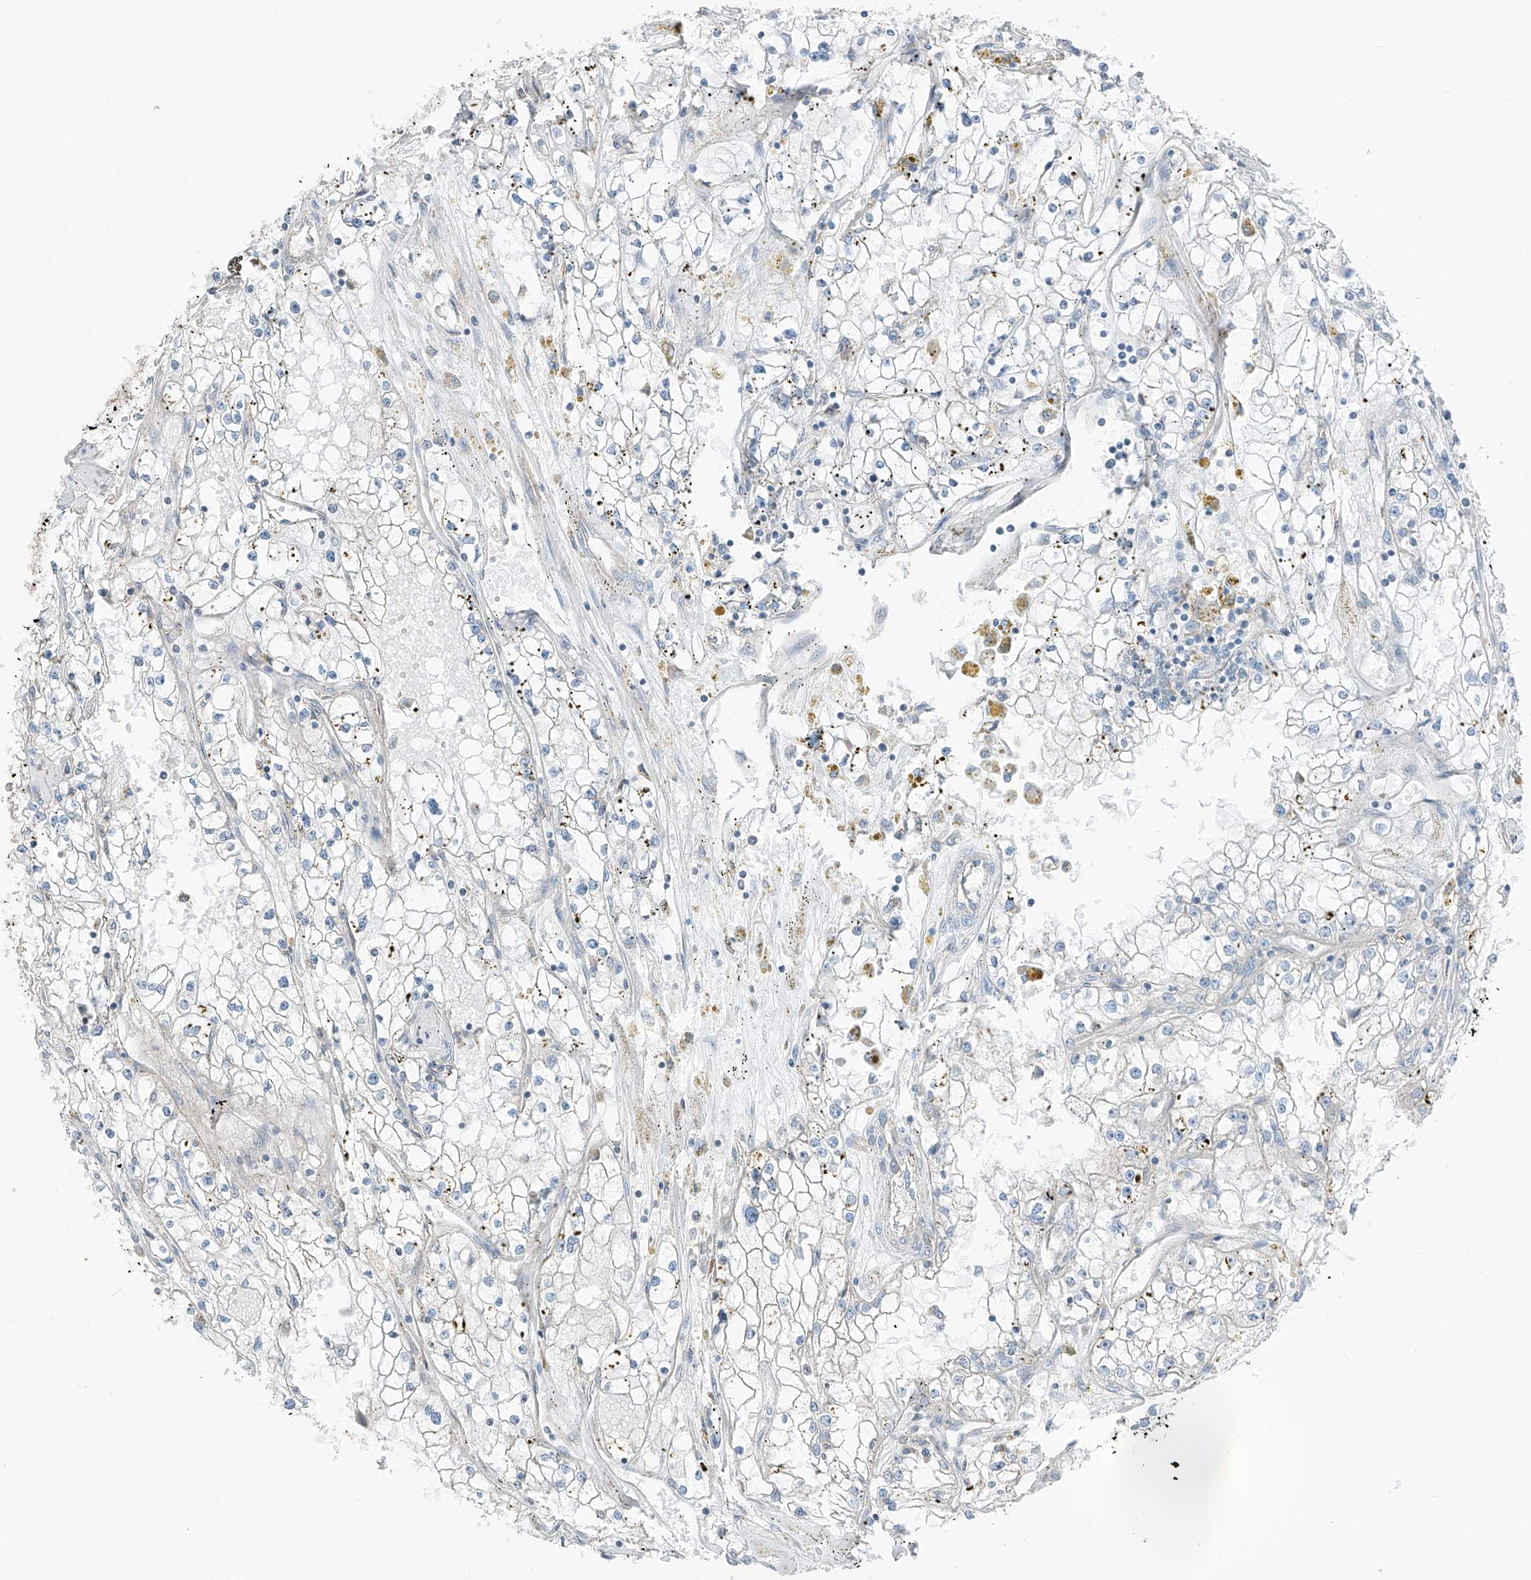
{"staining": {"intensity": "negative", "quantity": "none", "location": "none"}, "tissue": "renal cancer", "cell_type": "Tumor cells", "image_type": "cancer", "snomed": [{"axis": "morphology", "description": "Adenocarcinoma, NOS"}, {"axis": "topography", "description": "Kidney"}], "caption": "The photomicrograph demonstrates no staining of tumor cells in renal cancer.", "gene": "CEP162", "patient": {"sex": "male", "age": 56}}